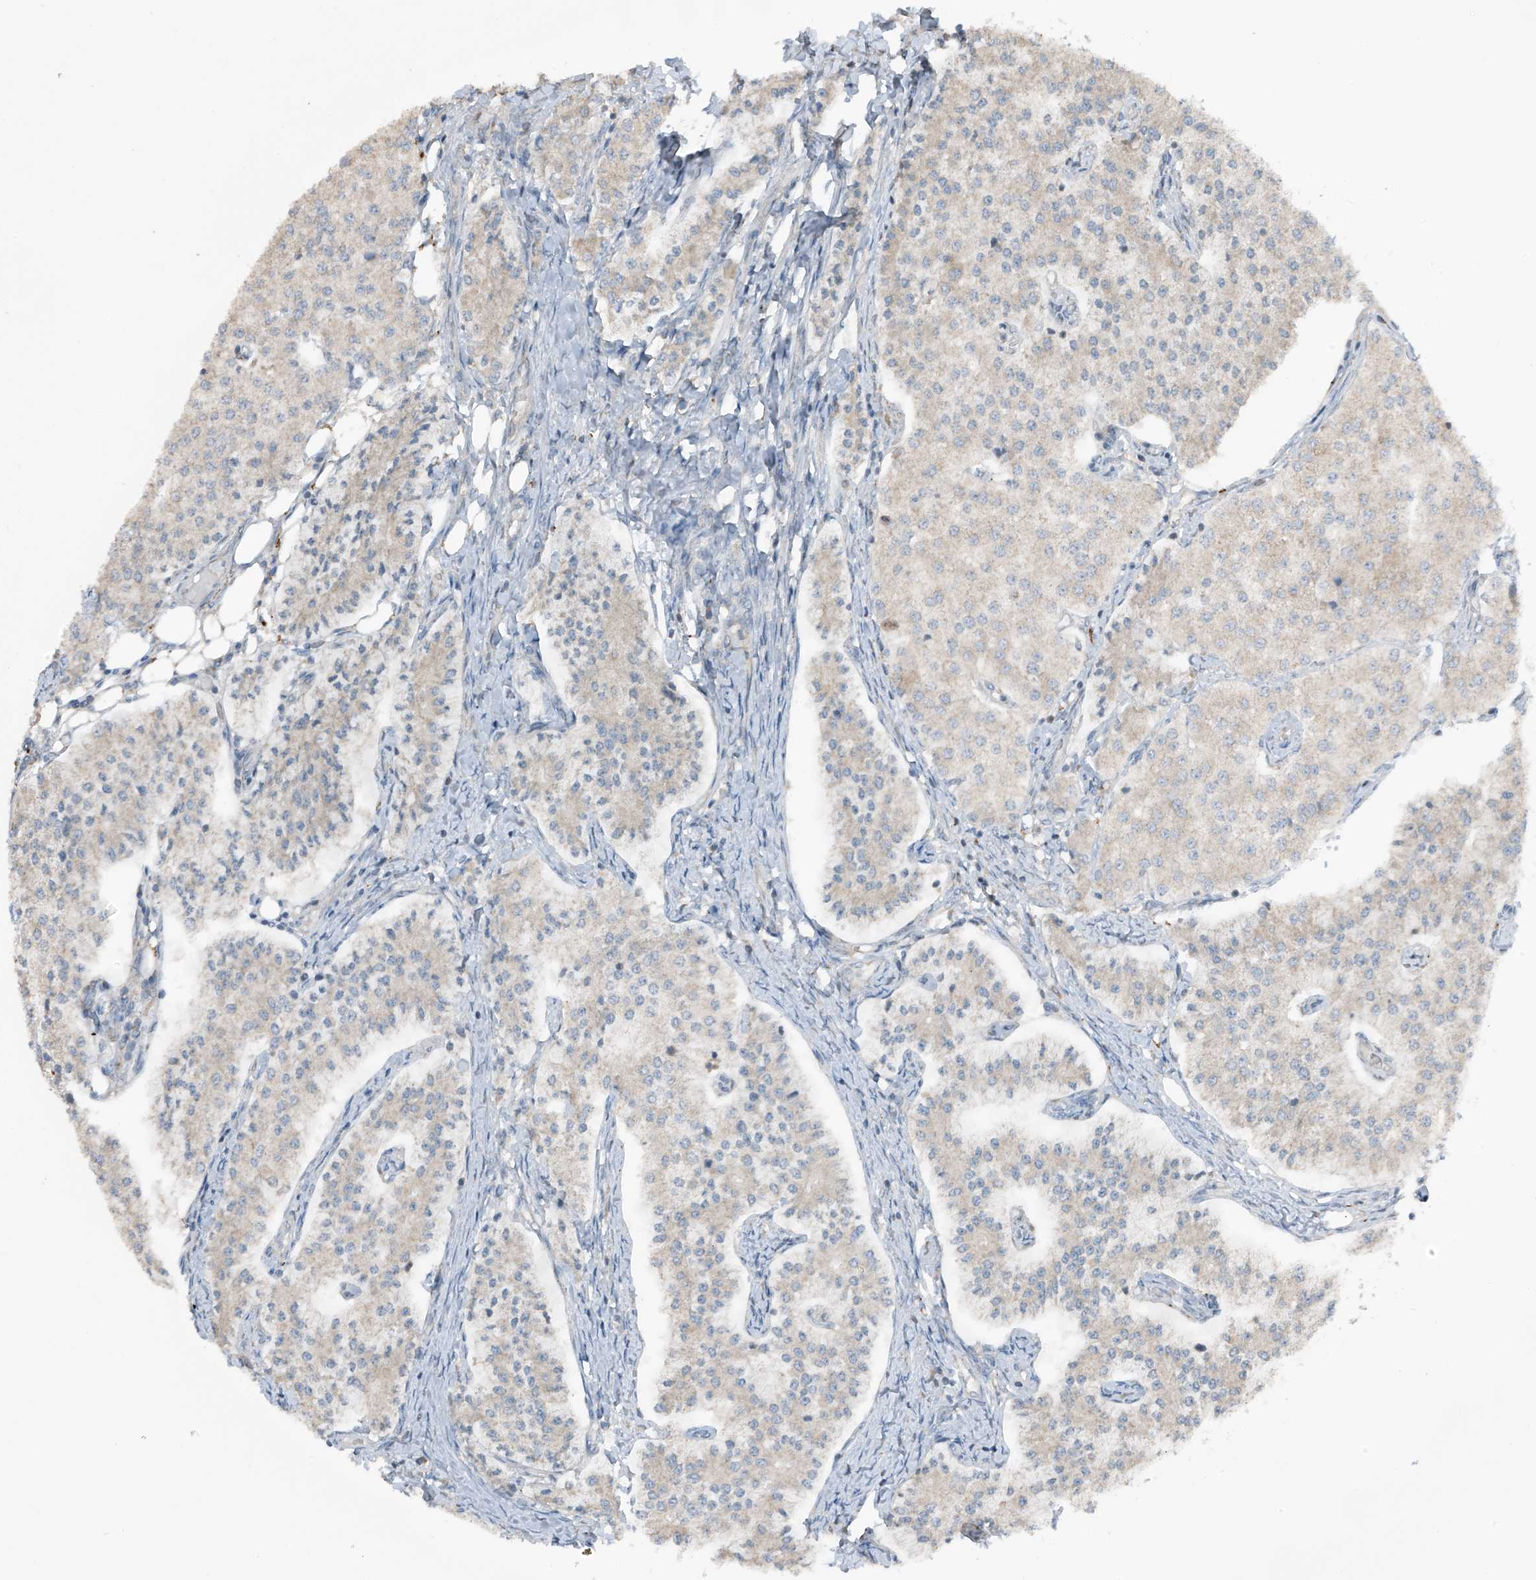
{"staining": {"intensity": "negative", "quantity": "none", "location": "none"}, "tissue": "carcinoid", "cell_type": "Tumor cells", "image_type": "cancer", "snomed": [{"axis": "morphology", "description": "Carcinoid, malignant, NOS"}, {"axis": "topography", "description": "Colon"}], "caption": "Tumor cells are negative for brown protein staining in carcinoid.", "gene": "TXNDC9", "patient": {"sex": "female", "age": 52}}